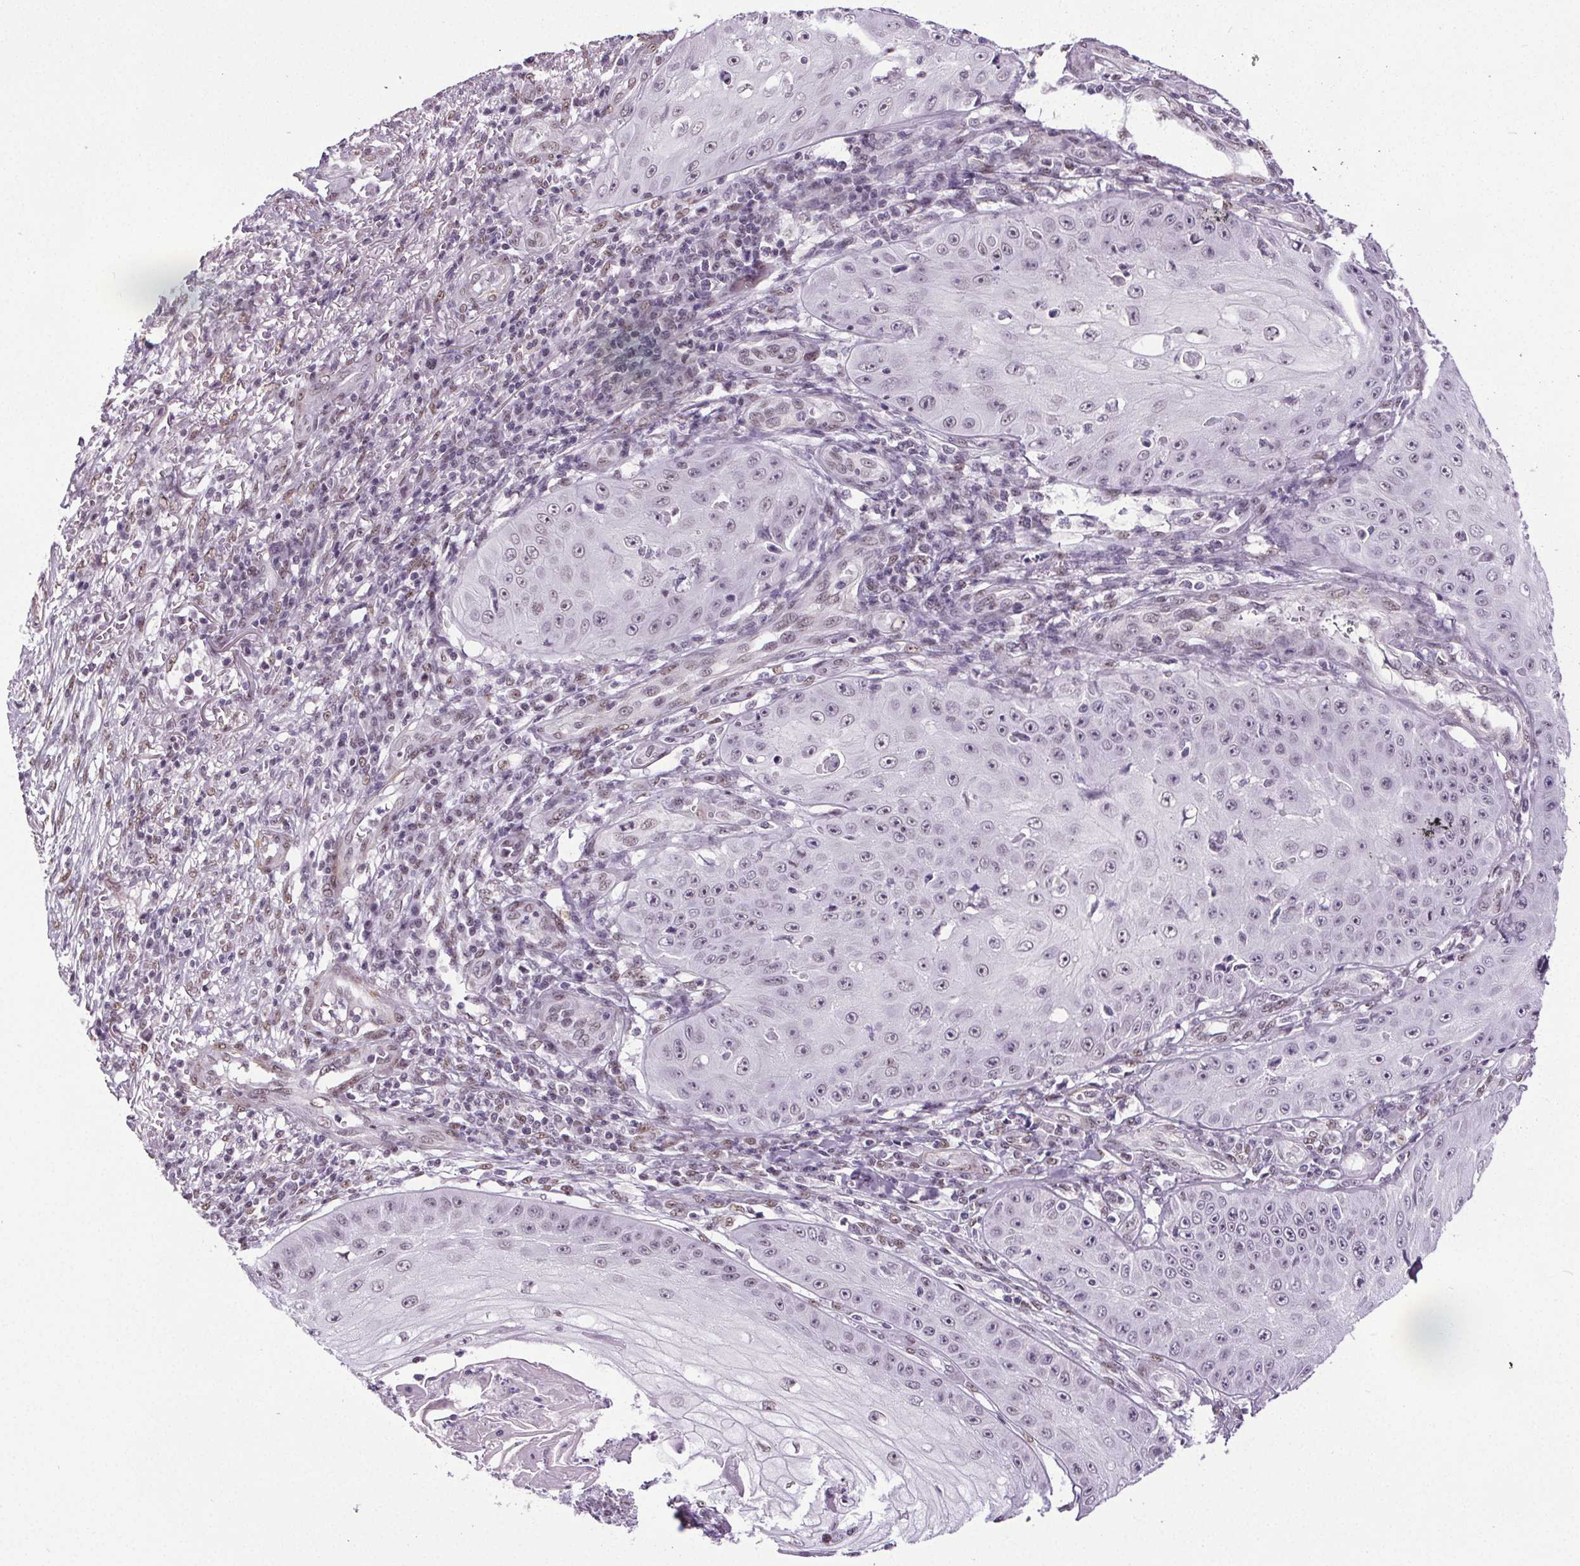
{"staining": {"intensity": "negative", "quantity": "none", "location": "none"}, "tissue": "skin cancer", "cell_type": "Tumor cells", "image_type": "cancer", "snomed": [{"axis": "morphology", "description": "Squamous cell carcinoma, NOS"}, {"axis": "topography", "description": "Skin"}], "caption": "A photomicrograph of human skin cancer (squamous cell carcinoma) is negative for staining in tumor cells.", "gene": "GP6", "patient": {"sex": "male", "age": 70}}